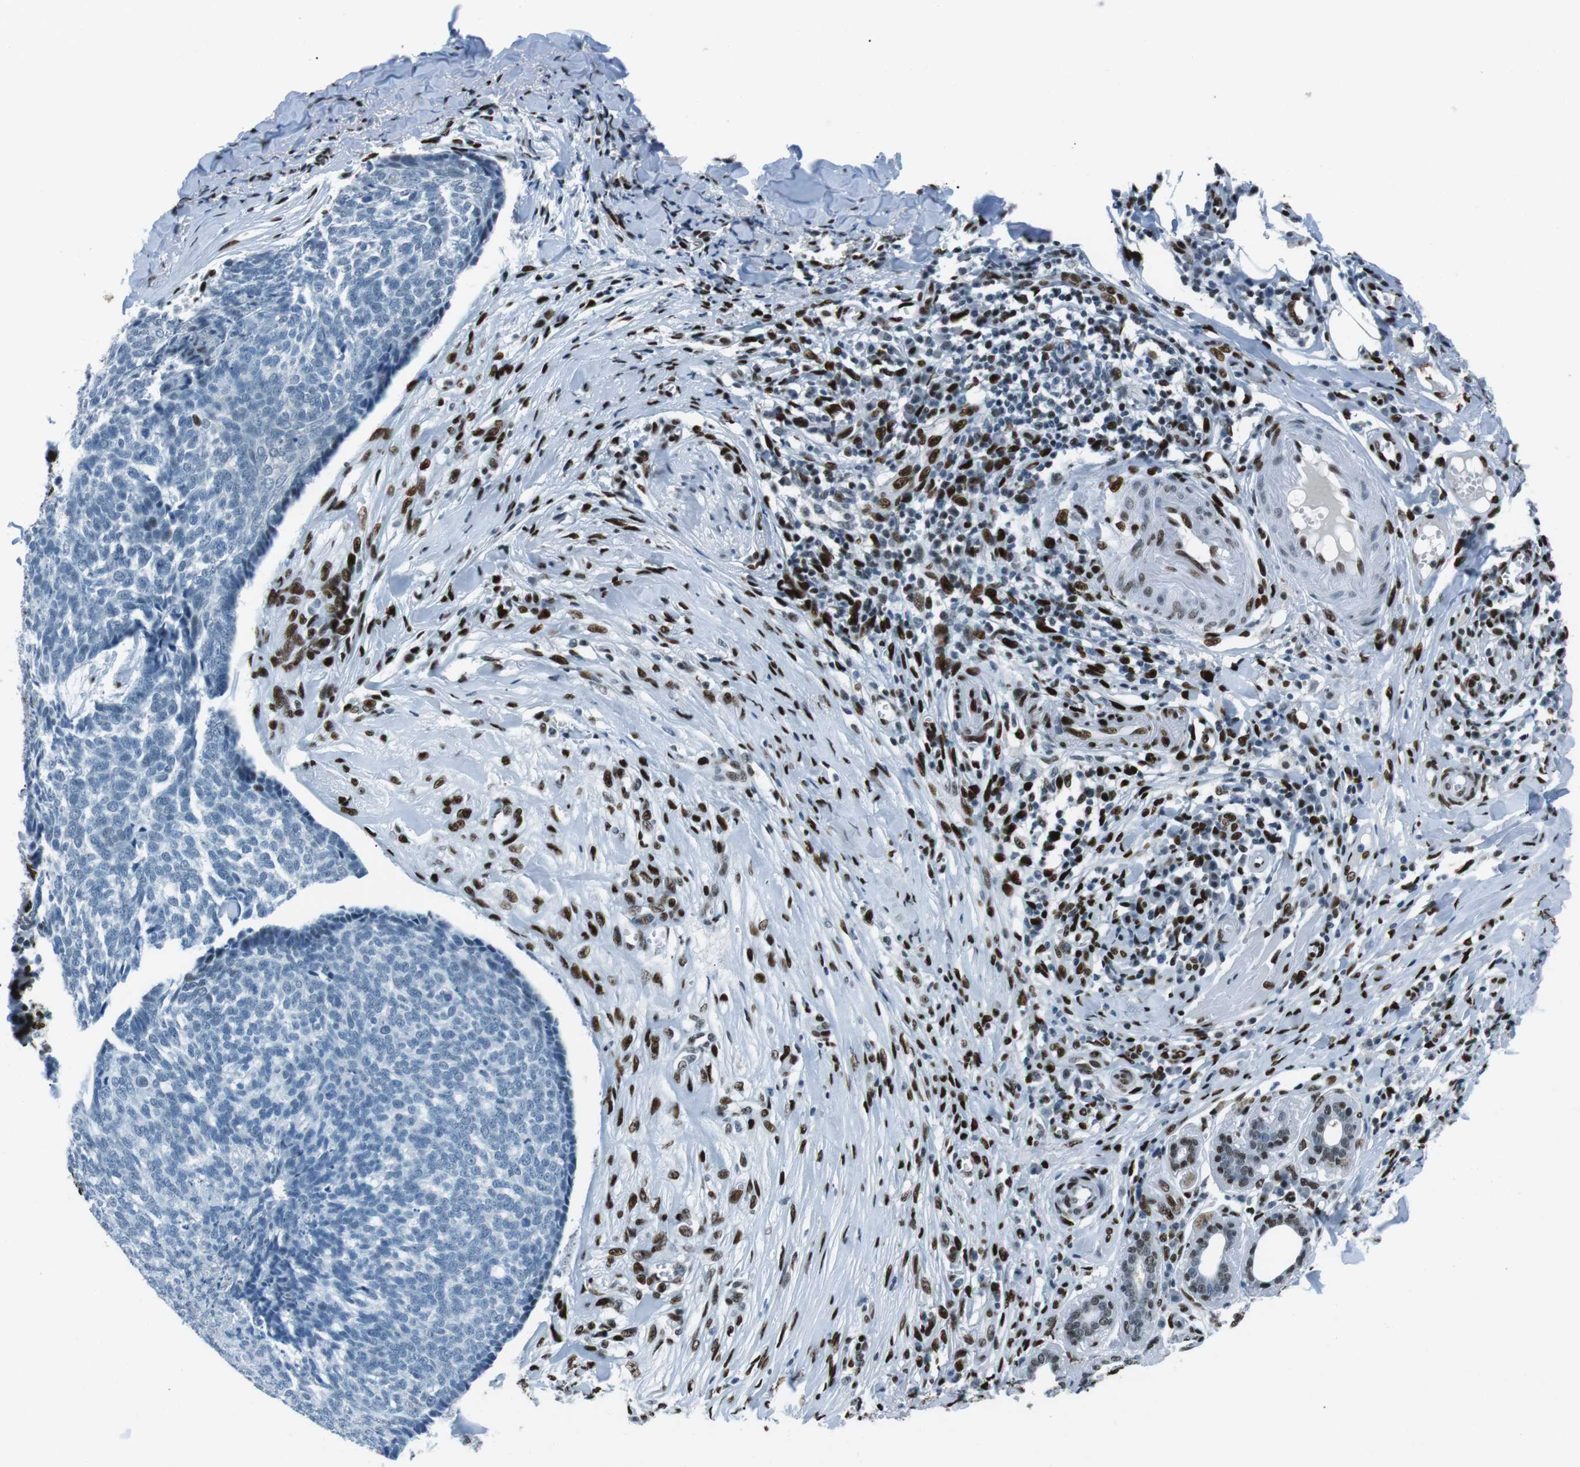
{"staining": {"intensity": "negative", "quantity": "none", "location": "none"}, "tissue": "skin cancer", "cell_type": "Tumor cells", "image_type": "cancer", "snomed": [{"axis": "morphology", "description": "Basal cell carcinoma"}, {"axis": "topography", "description": "Skin"}], "caption": "IHC of skin basal cell carcinoma displays no expression in tumor cells.", "gene": "PML", "patient": {"sex": "male", "age": 84}}